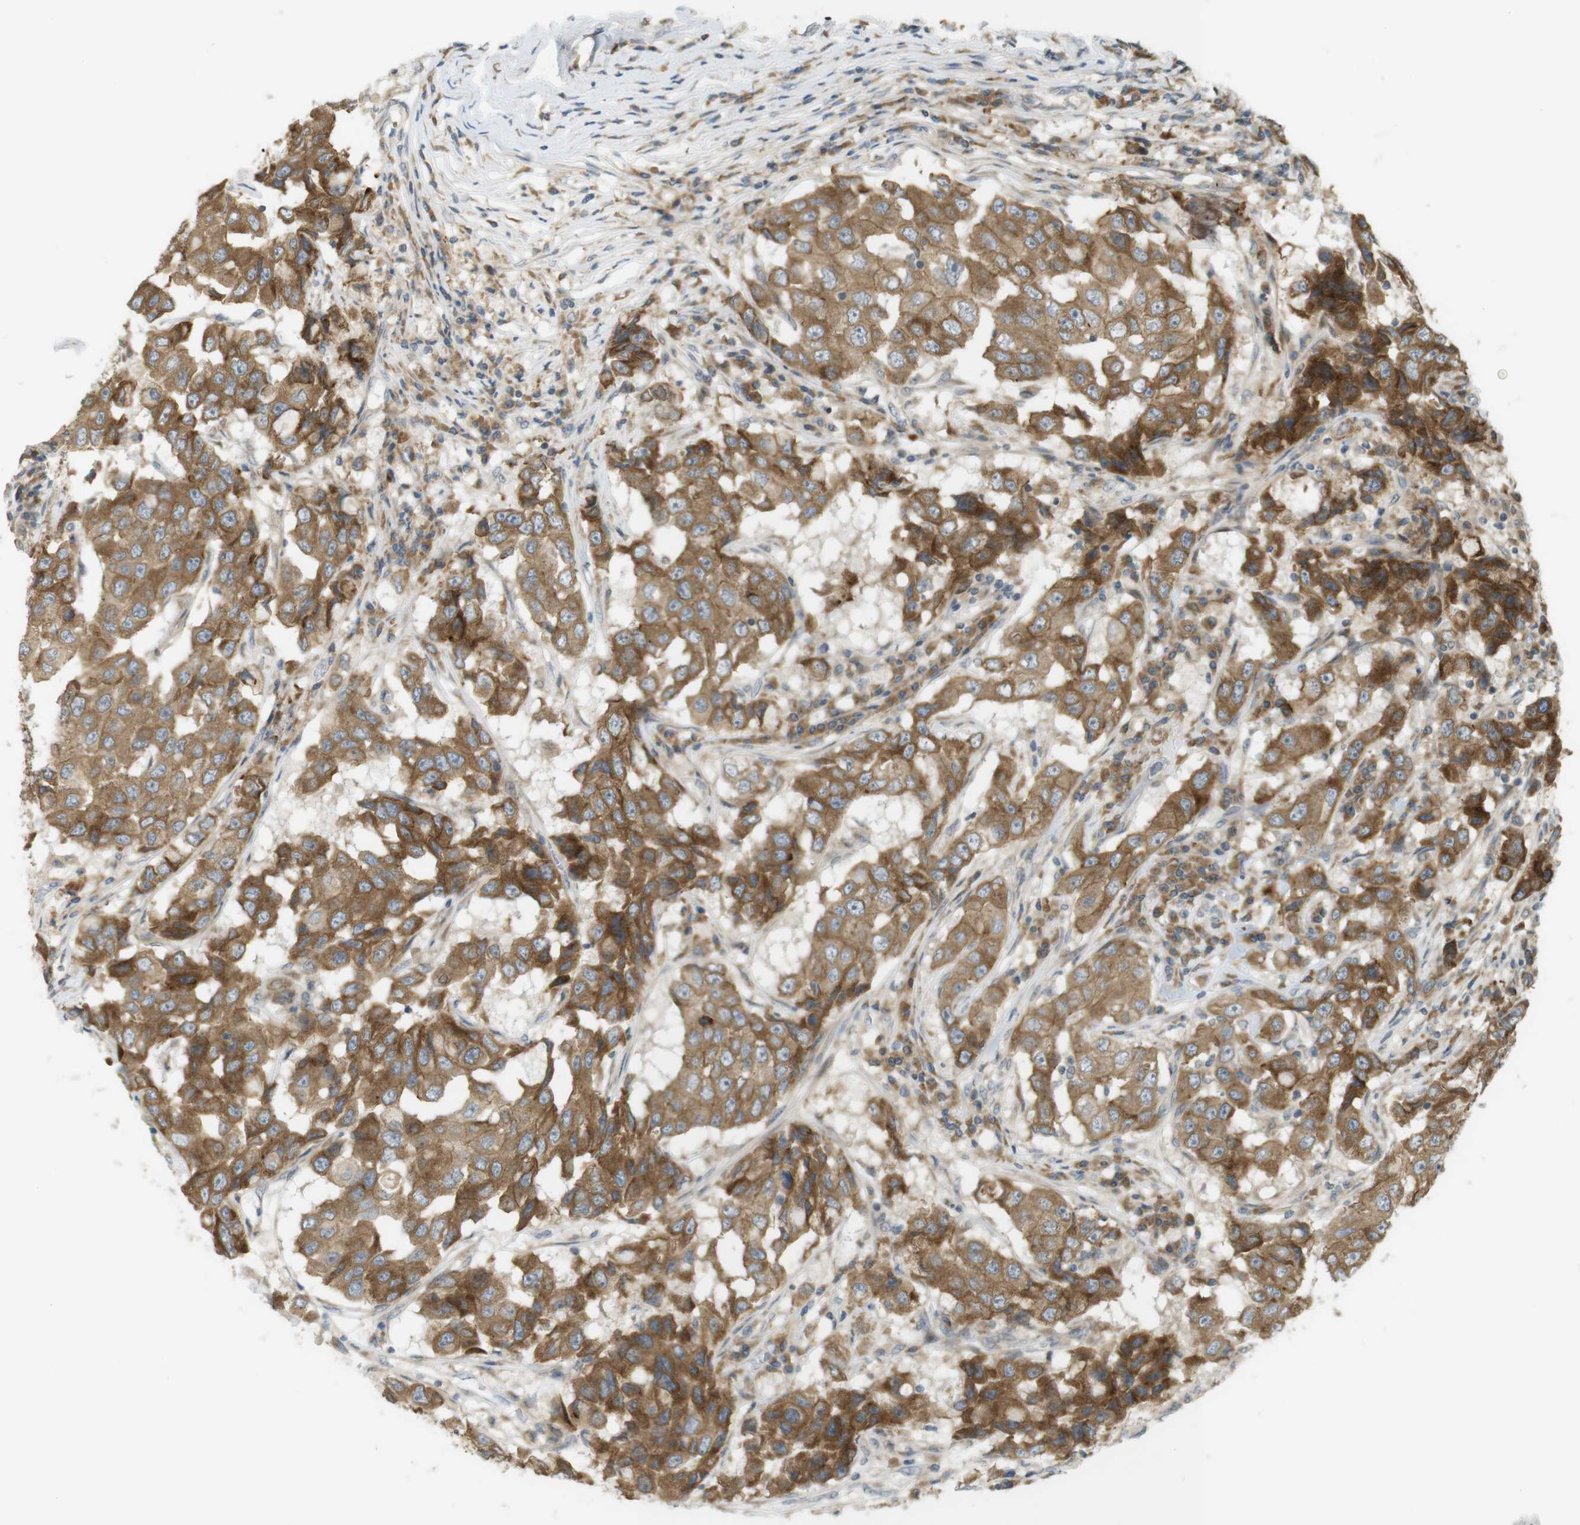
{"staining": {"intensity": "moderate", "quantity": ">75%", "location": "cytoplasmic/membranous"}, "tissue": "breast cancer", "cell_type": "Tumor cells", "image_type": "cancer", "snomed": [{"axis": "morphology", "description": "Duct carcinoma"}, {"axis": "topography", "description": "Breast"}], "caption": "A brown stain highlights moderate cytoplasmic/membranous expression of a protein in human breast cancer tumor cells. The staining was performed using DAB to visualize the protein expression in brown, while the nuclei were stained in blue with hematoxylin (Magnification: 20x).", "gene": "CLRN3", "patient": {"sex": "female", "age": 27}}